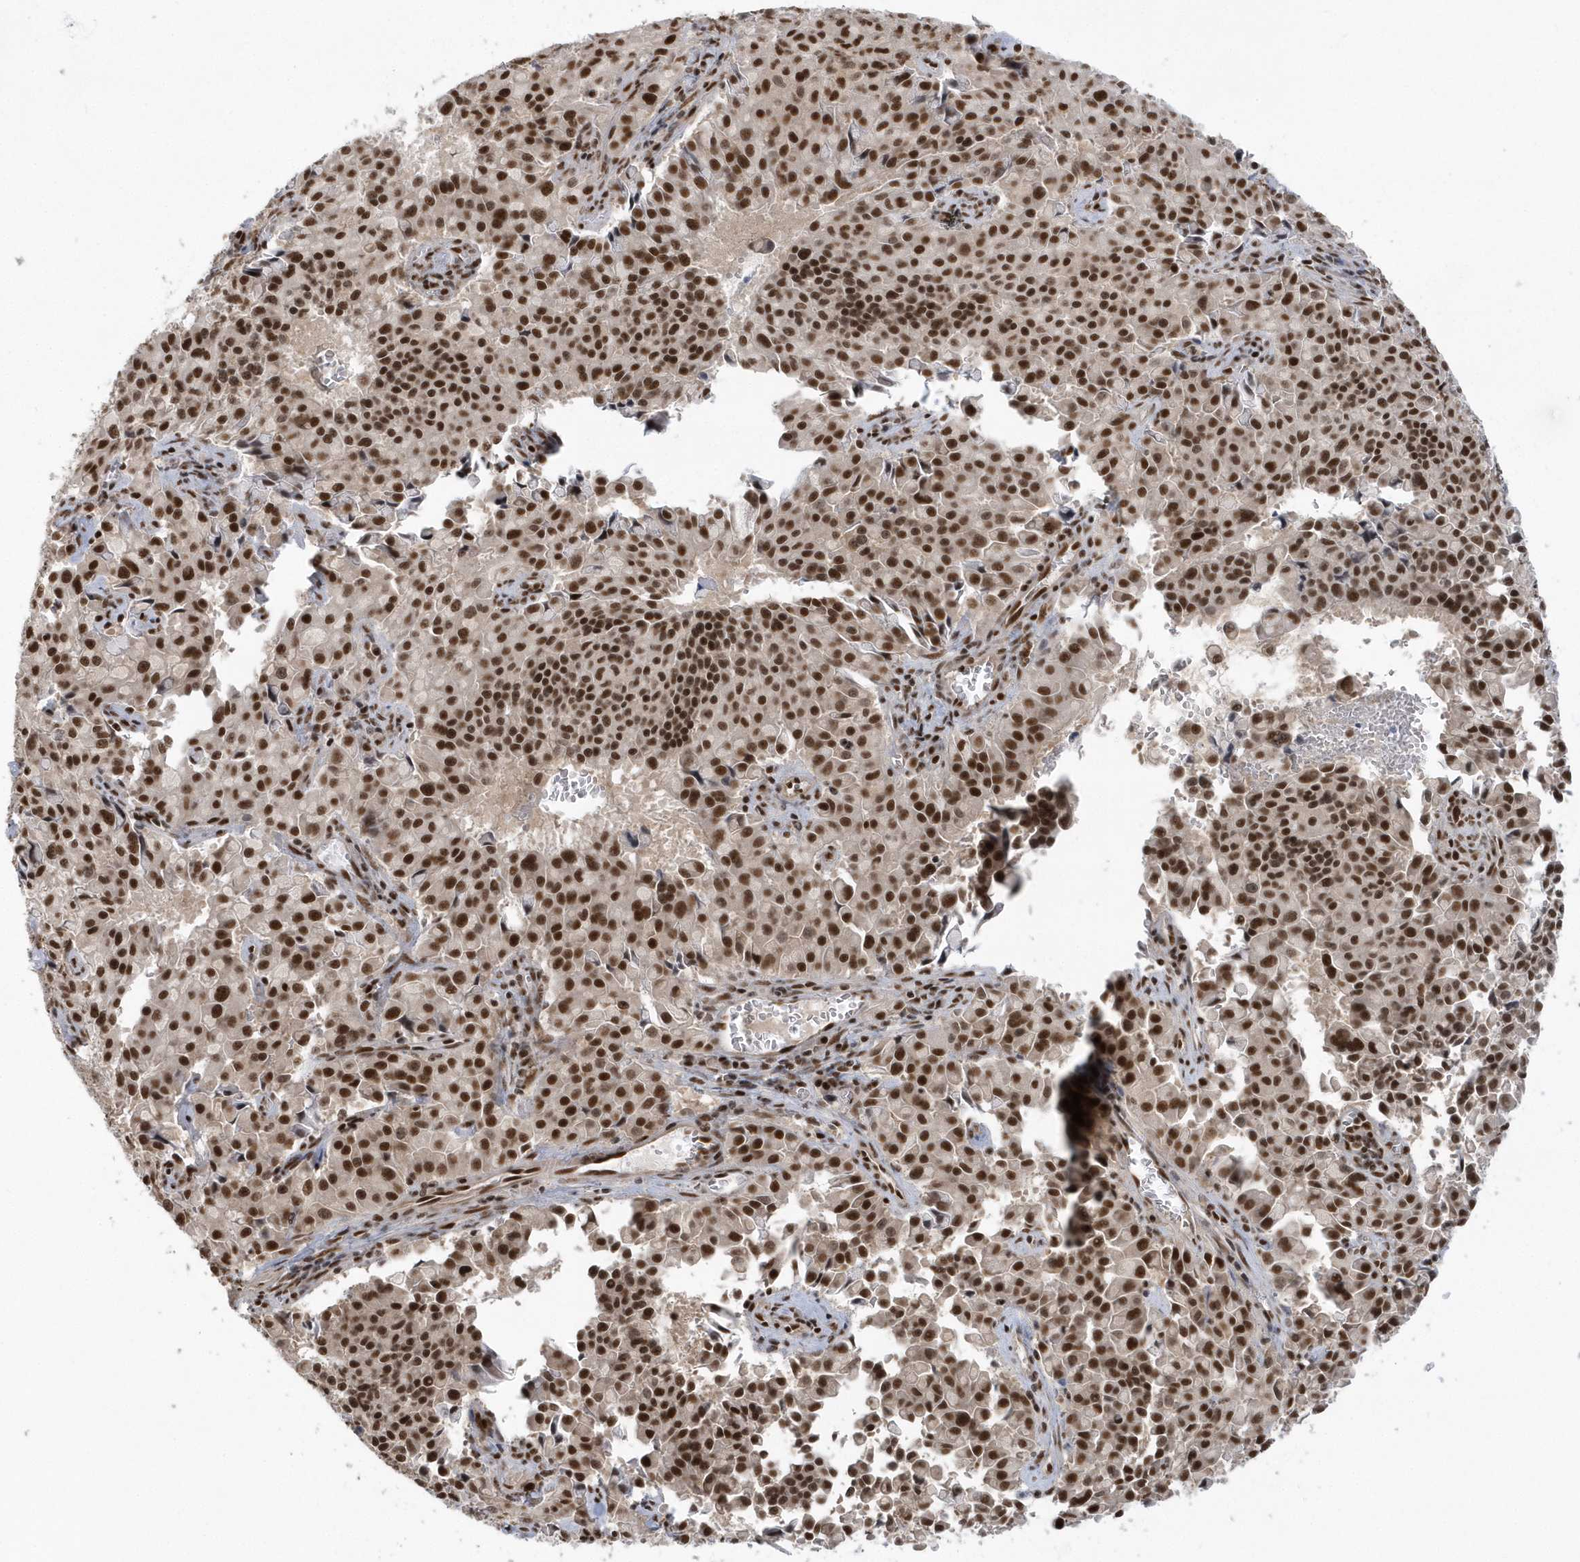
{"staining": {"intensity": "strong", "quantity": ">75%", "location": "nuclear"}, "tissue": "pancreatic cancer", "cell_type": "Tumor cells", "image_type": "cancer", "snomed": [{"axis": "morphology", "description": "Adenocarcinoma, NOS"}, {"axis": "topography", "description": "Pancreas"}], "caption": "IHC histopathology image of neoplastic tissue: pancreatic adenocarcinoma stained using immunohistochemistry (IHC) exhibits high levels of strong protein expression localized specifically in the nuclear of tumor cells, appearing as a nuclear brown color.", "gene": "SEPHS1", "patient": {"sex": "male", "age": 65}}